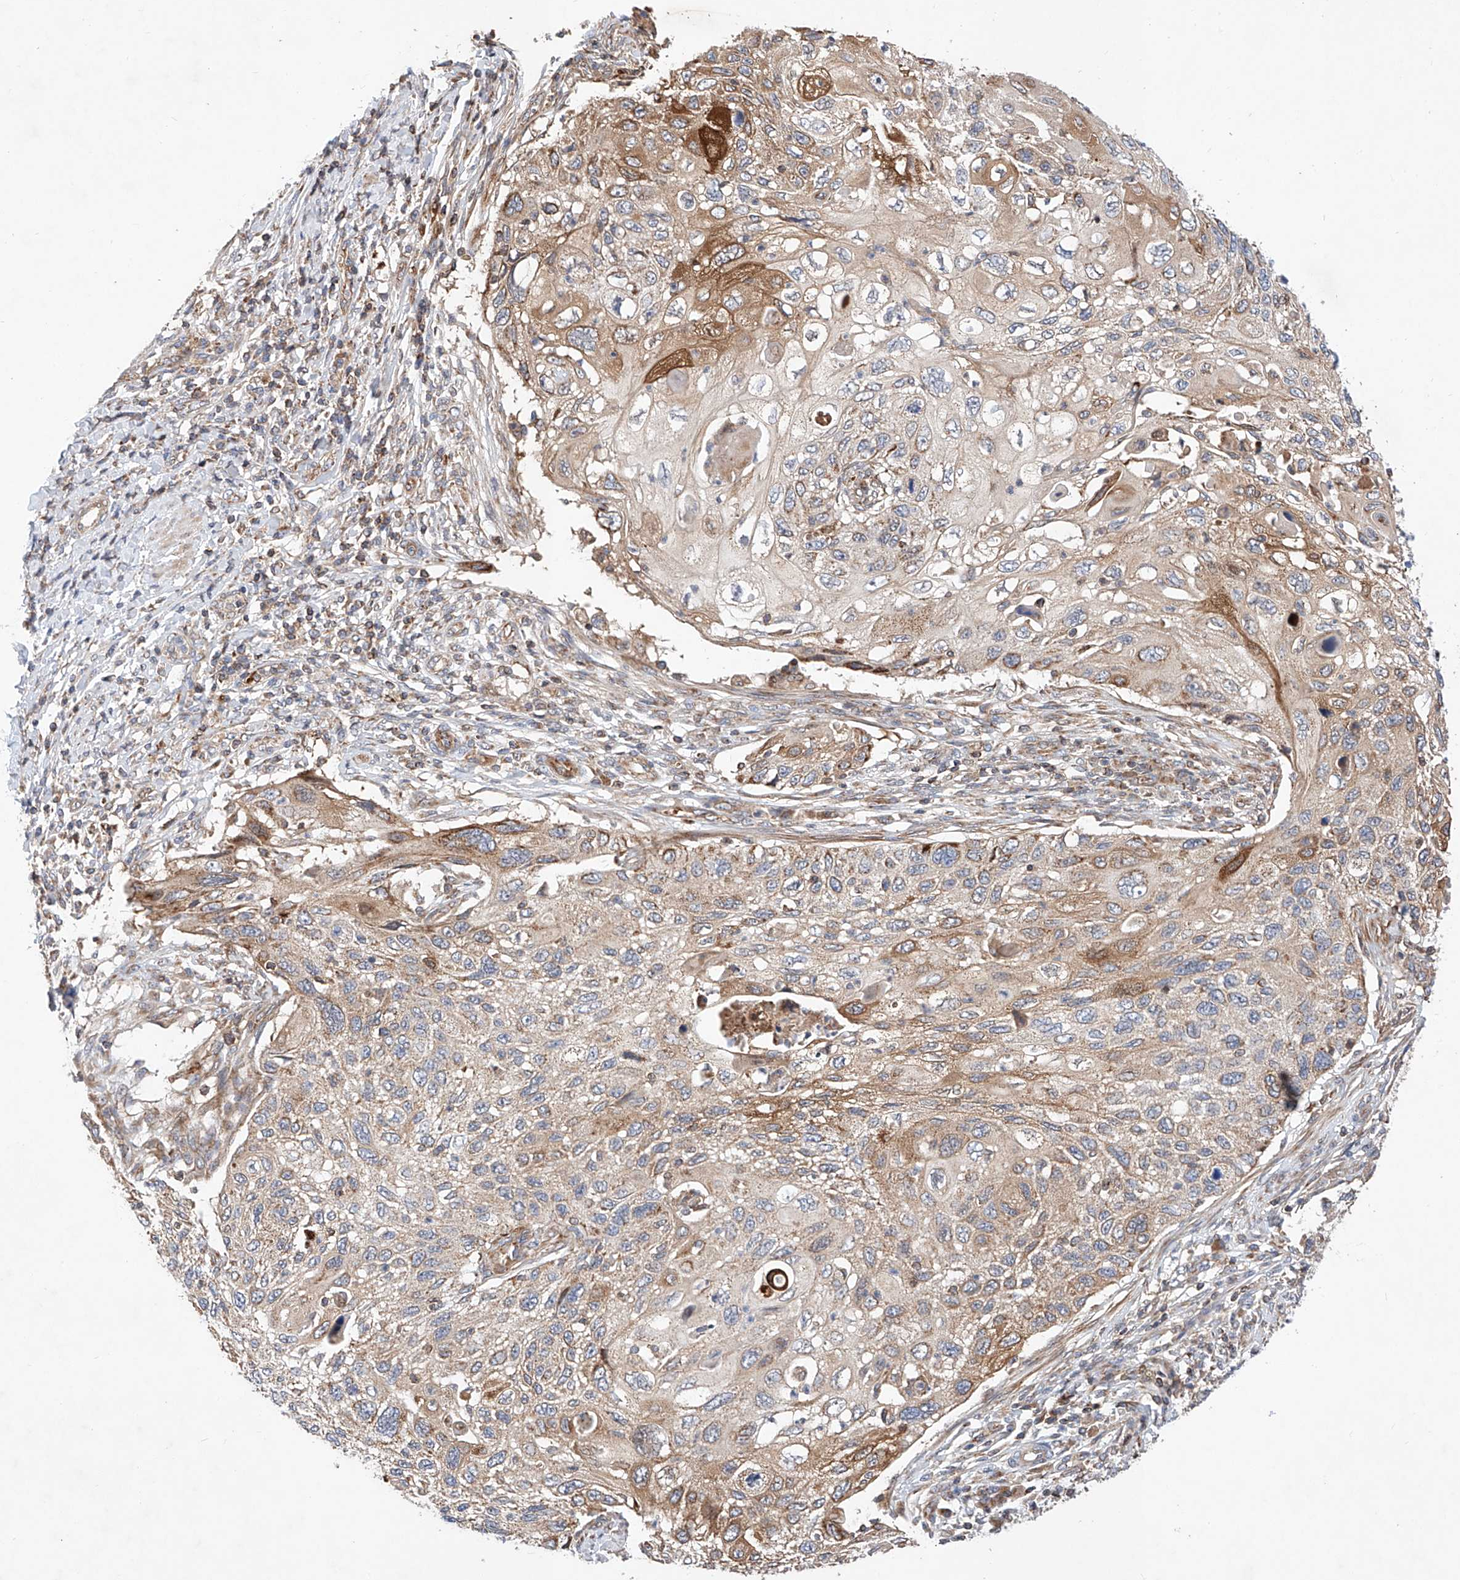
{"staining": {"intensity": "moderate", "quantity": ">75%", "location": "cytoplasmic/membranous"}, "tissue": "cervical cancer", "cell_type": "Tumor cells", "image_type": "cancer", "snomed": [{"axis": "morphology", "description": "Squamous cell carcinoma, NOS"}, {"axis": "topography", "description": "Cervix"}], "caption": "A micrograph of cervical cancer (squamous cell carcinoma) stained for a protein exhibits moderate cytoplasmic/membranous brown staining in tumor cells.", "gene": "NR1D1", "patient": {"sex": "female", "age": 70}}